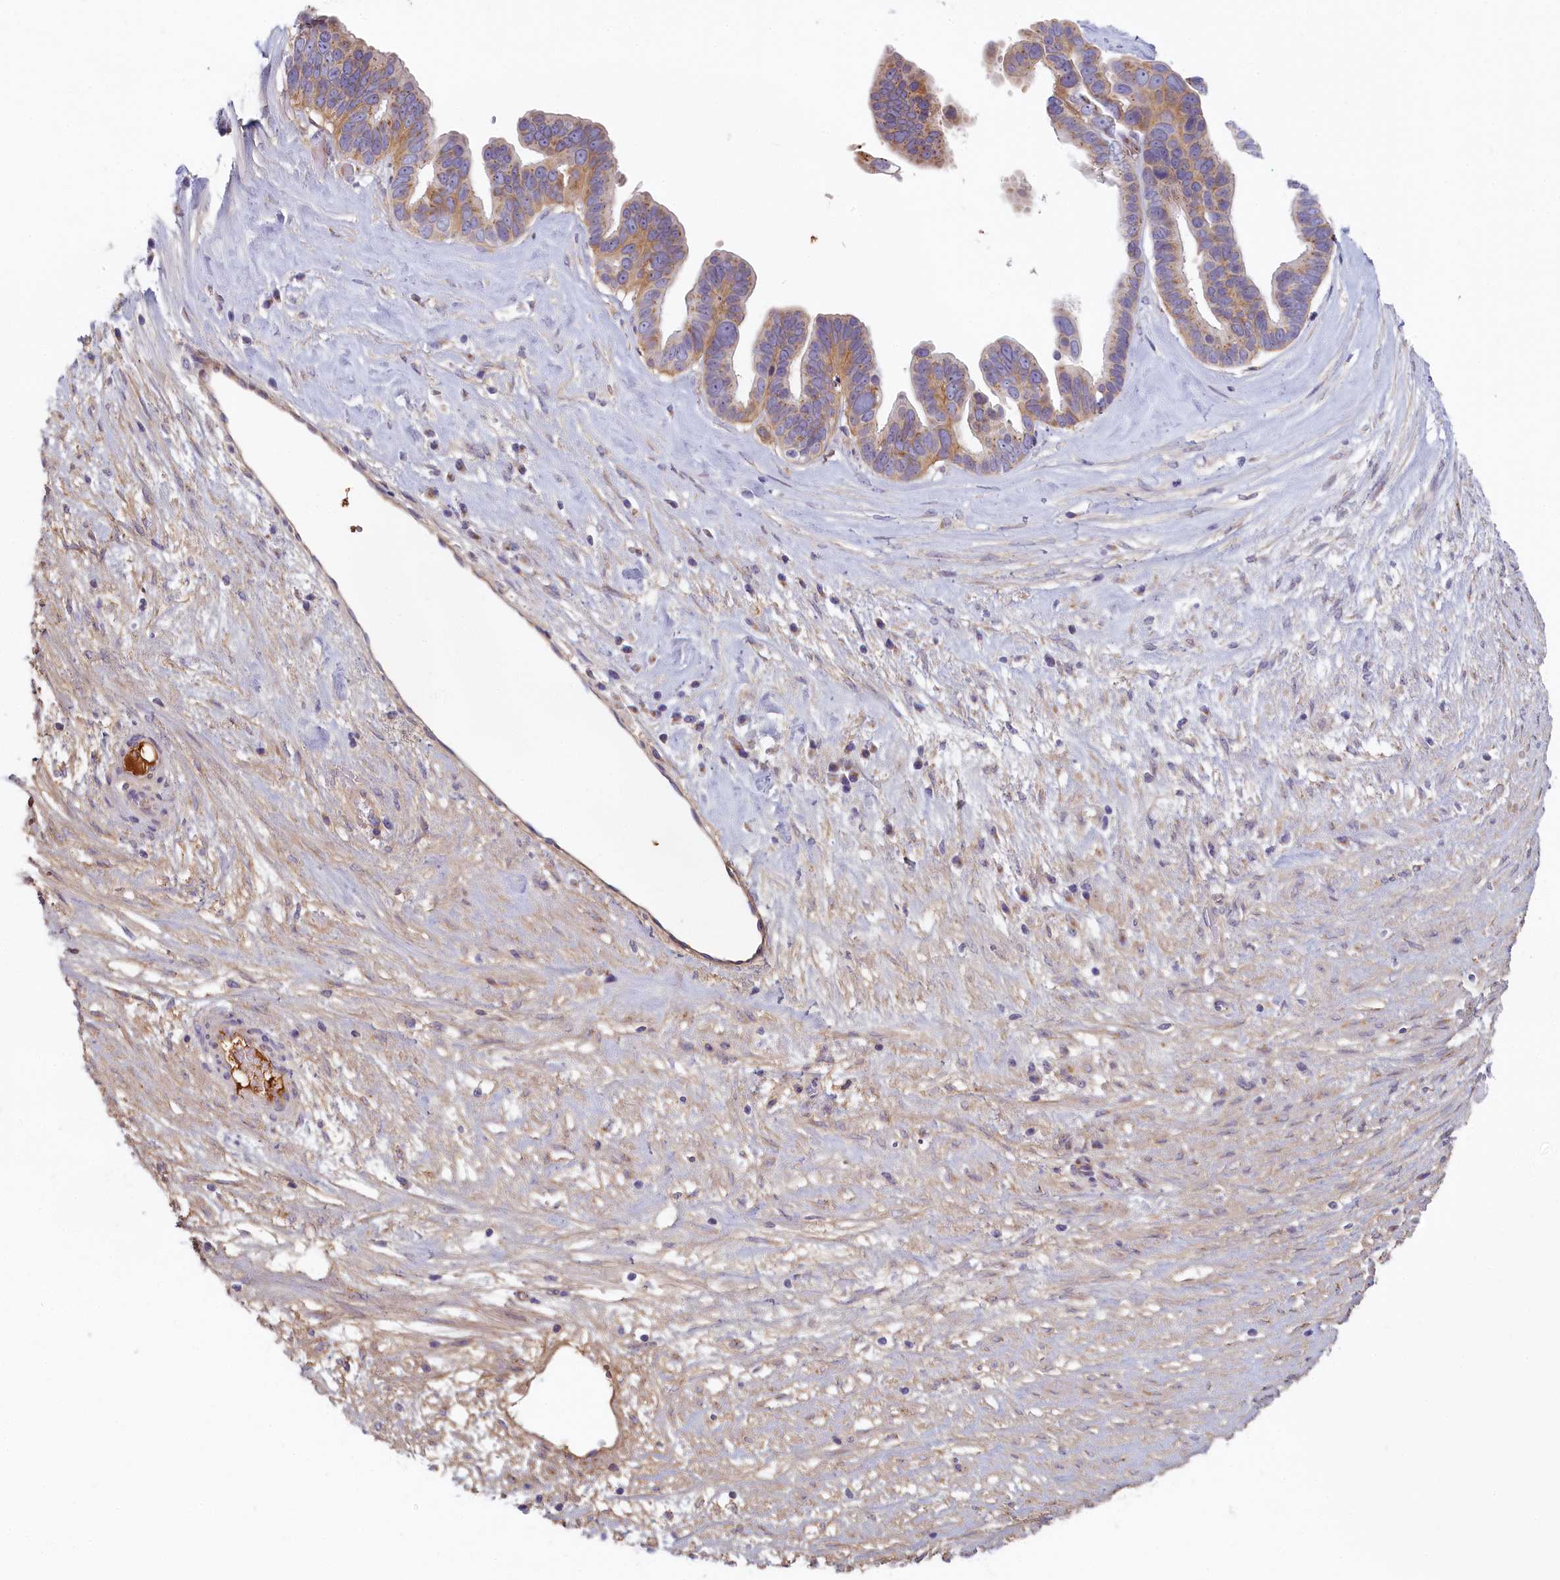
{"staining": {"intensity": "strong", "quantity": "25%-75%", "location": "cytoplasmic/membranous"}, "tissue": "ovarian cancer", "cell_type": "Tumor cells", "image_type": "cancer", "snomed": [{"axis": "morphology", "description": "Cystadenocarcinoma, serous, NOS"}, {"axis": "topography", "description": "Ovary"}], "caption": "A micrograph of human ovarian cancer stained for a protein displays strong cytoplasmic/membranous brown staining in tumor cells.", "gene": "STX16", "patient": {"sex": "female", "age": 56}}